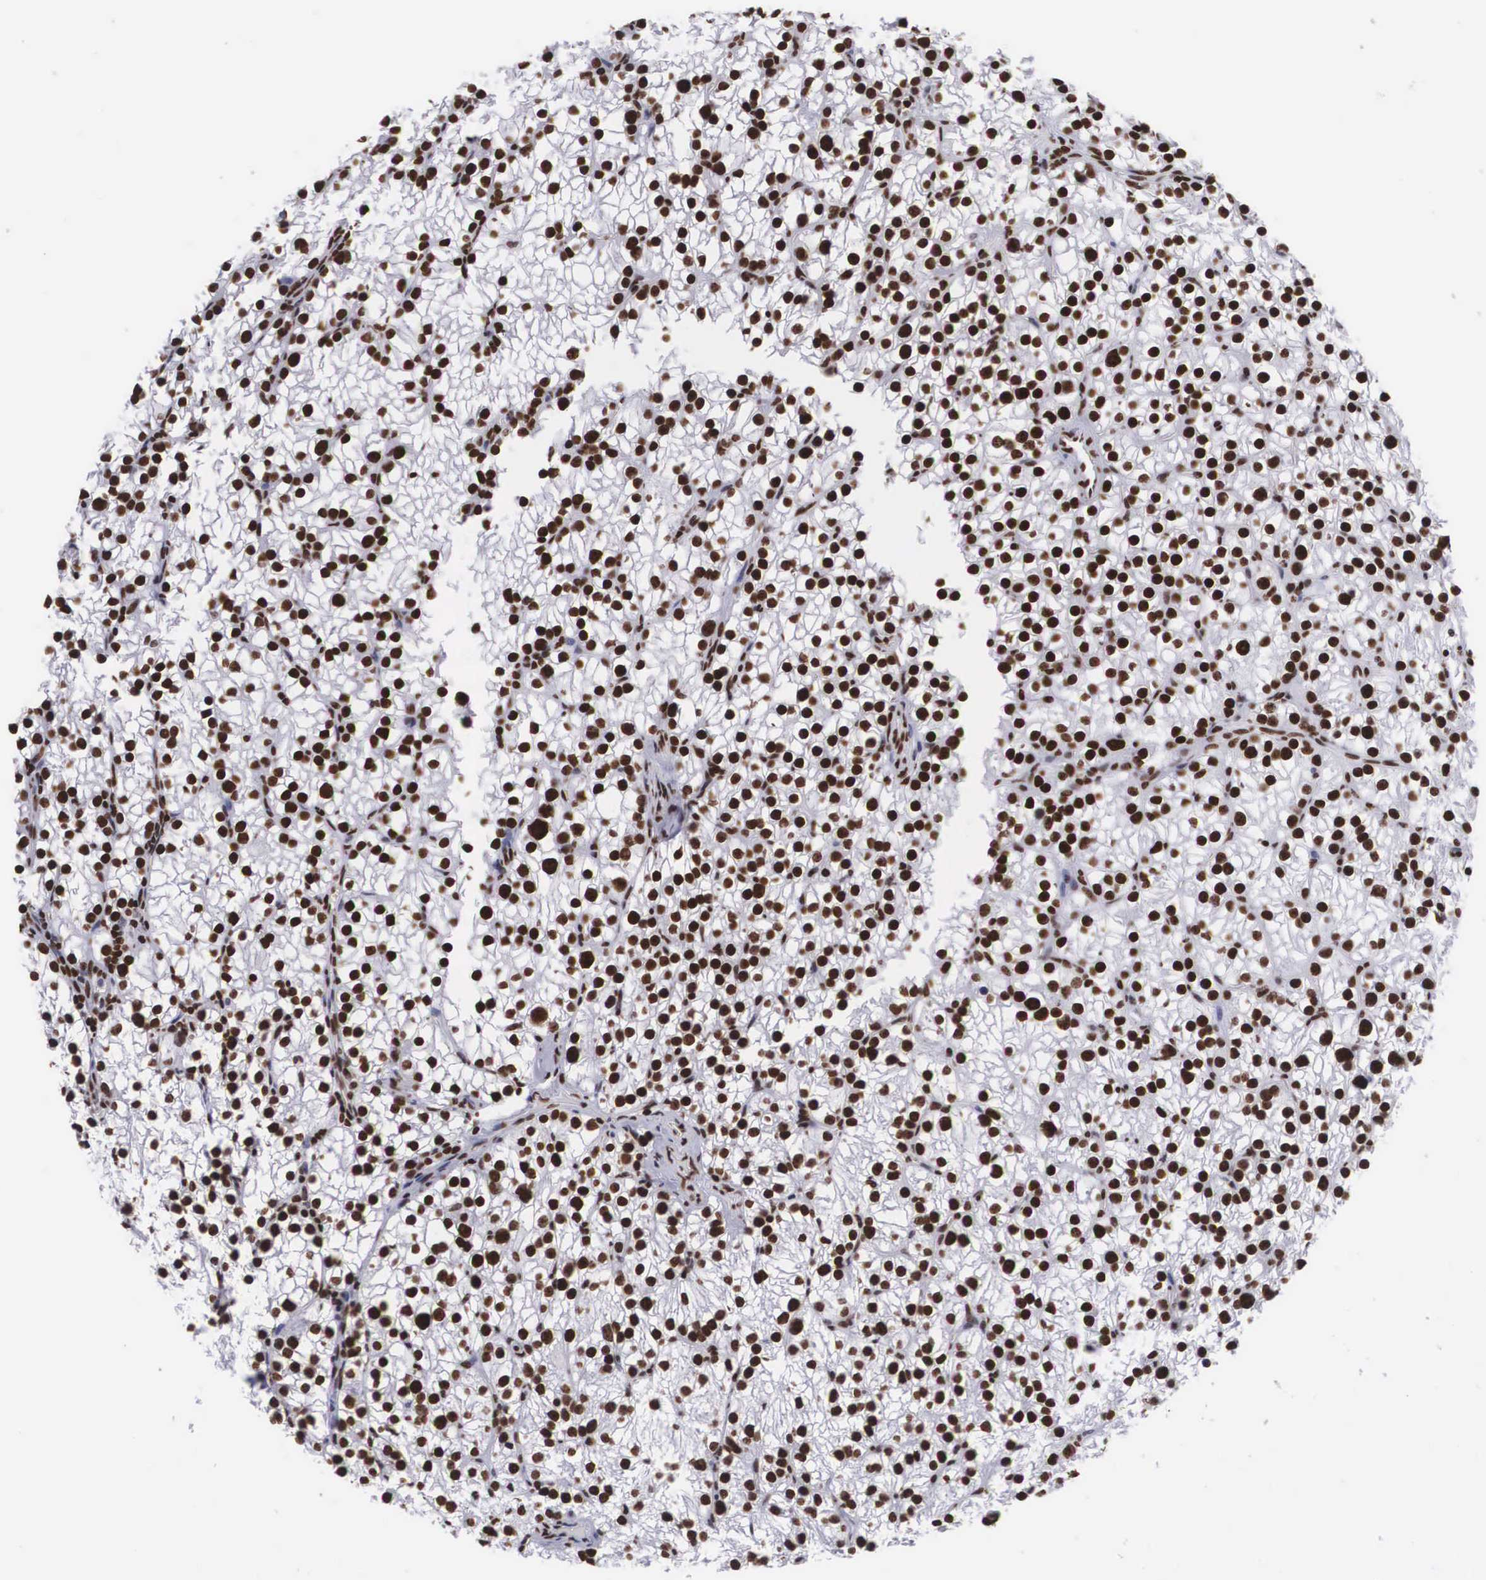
{"staining": {"intensity": "strong", "quantity": ">75%", "location": "nuclear"}, "tissue": "parathyroid gland", "cell_type": "Glandular cells", "image_type": "normal", "snomed": [{"axis": "morphology", "description": "Normal tissue, NOS"}, {"axis": "topography", "description": "Parathyroid gland"}], "caption": "Protein analysis of benign parathyroid gland demonstrates strong nuclear staining in approximately >75% of glandular cells. (Brightfield microscopy of DAB IHC at high magnification).", "gene": "MECP2", "patient": {"sex": "female", "age": 54}}